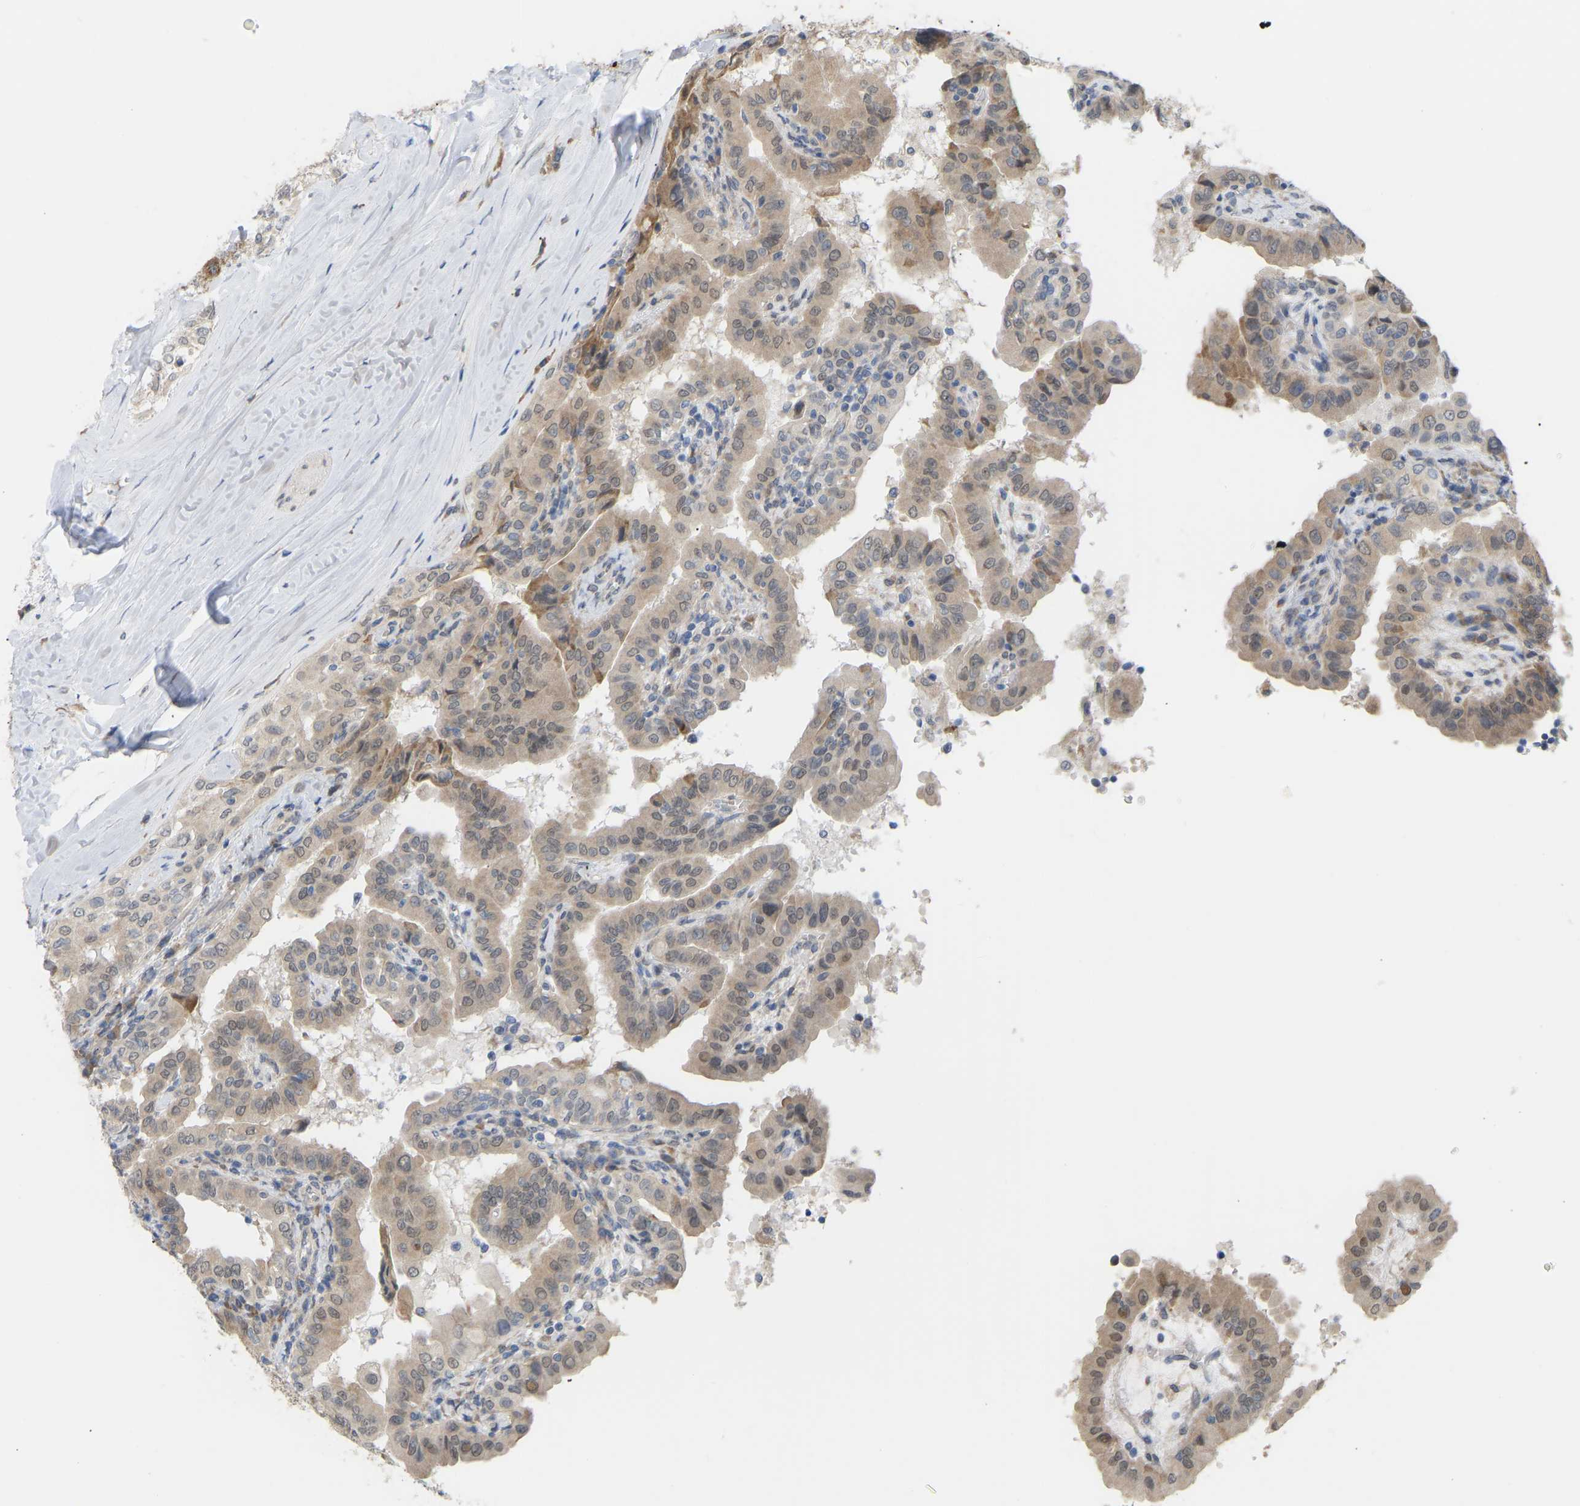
{"staining": {"intensity": "weak", "quantity": ">75%", "location": "cytoplasmic/membranous"}, "tissue": "thyroid cancer", "cell_type": "Tumor cells", "image_type": "cancer", "snomed": [{"axis": "morphology", "description": "Papillary adenocarcinoma, NOS"}, {"axis": "topography", "description": "Thyroid gland"}], "caption": "Brown immunohistochemical staining in papillary adenocarcinoma (thyroid) reveals weak cytoplasmic/membranous expression in approximately >75% of tumor cells.", "gene": "BEND3", "patient": {"sex": "male", "age": 33}}